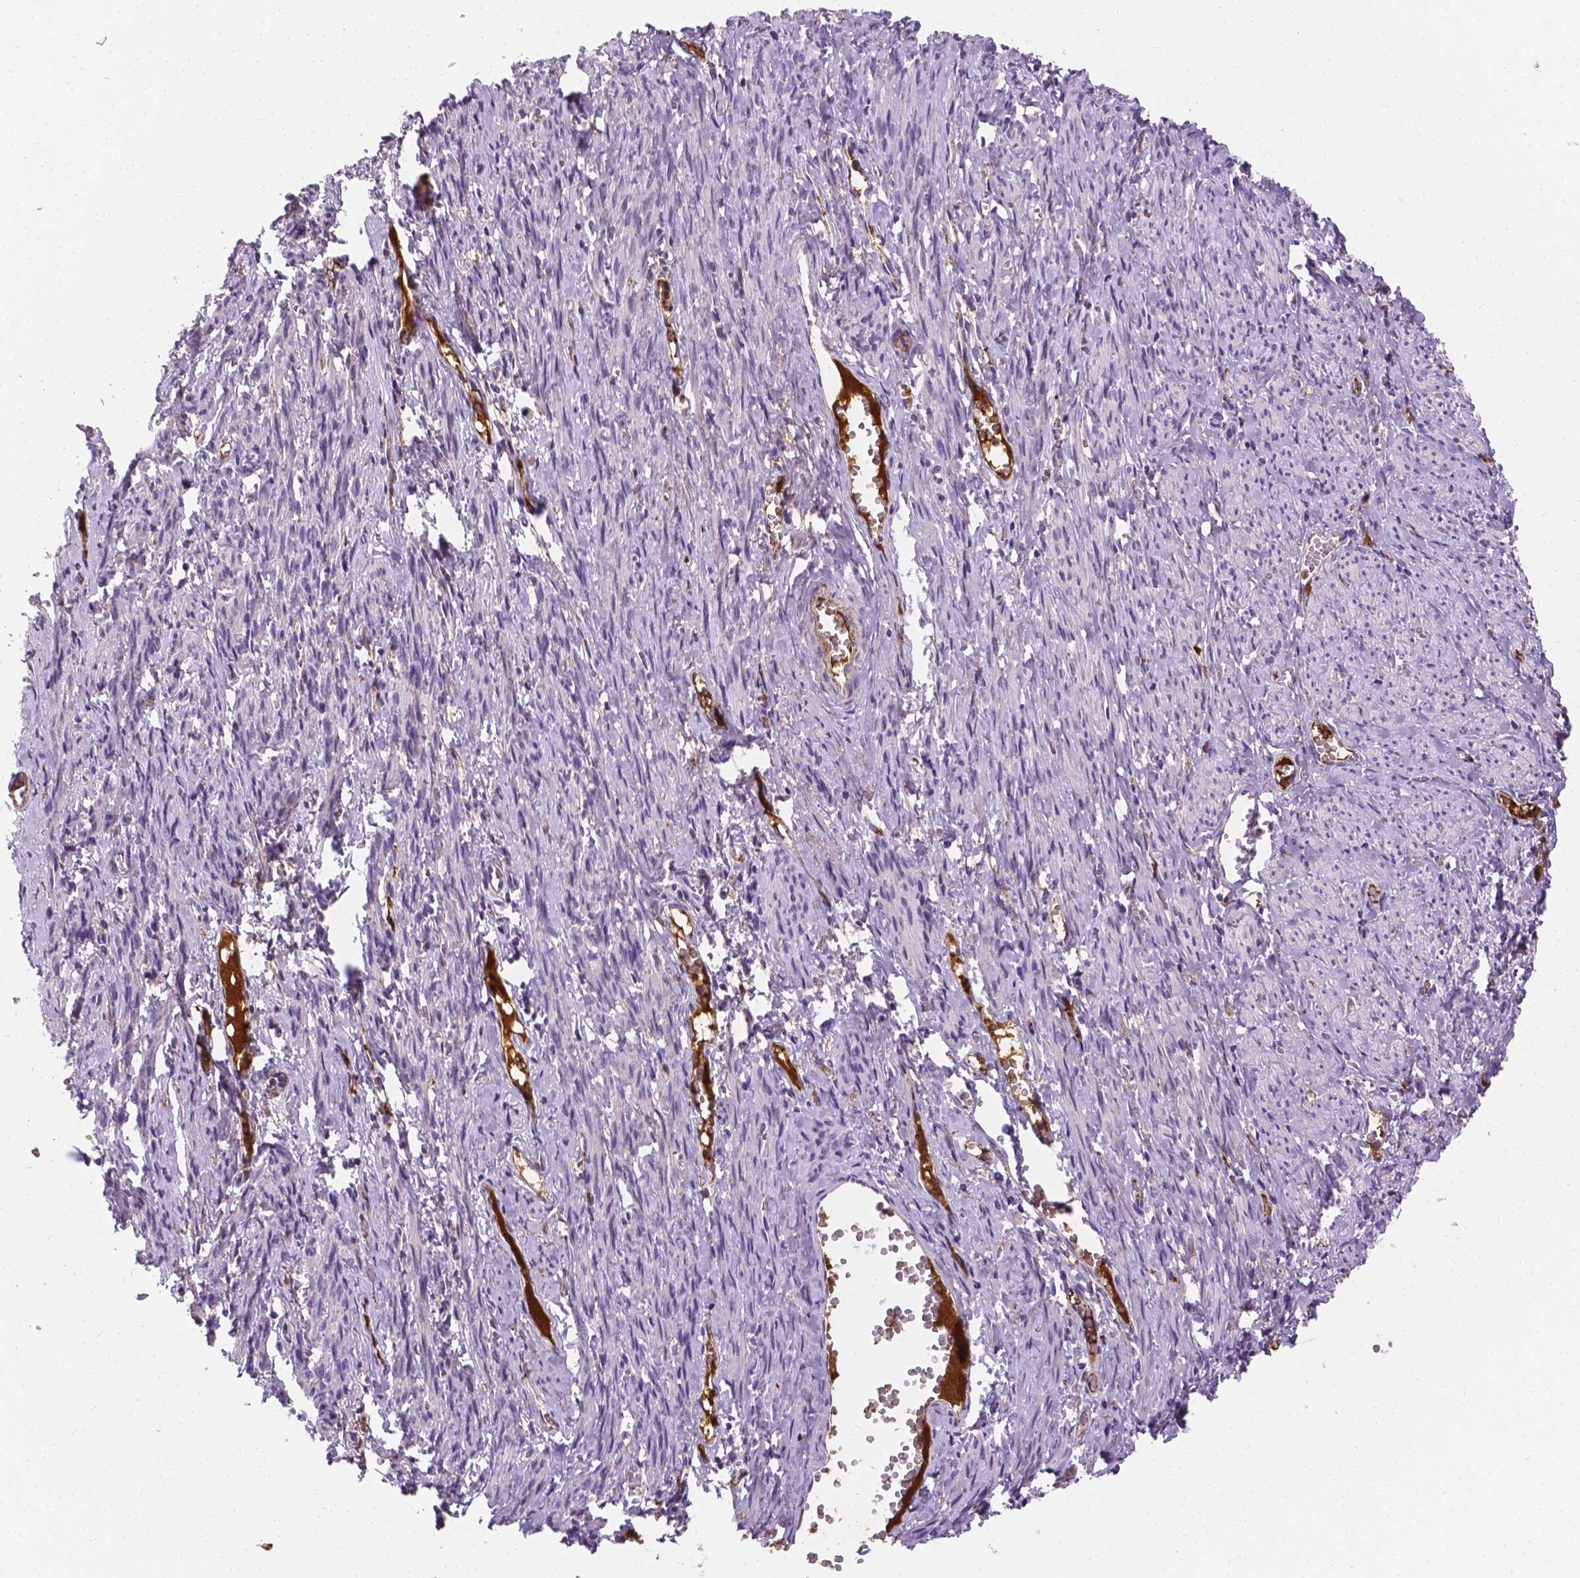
{"staining": {"intensity": "negative", "quantity": "none", "location": "none"}, "tissue": "smooth muscle", "cell_type": "Smooth muscle cells", "image_type": "normal", "snomed": [{"axis": "morphology", "description": "Normal tissue, NOS"}, {"axis": "topography", "description": "Smooth muscle"}], "caption": "IHC of benign human smooth muscle reveals no staining in smooth muscle cells.", "gene": "APOE", "patient": {"sex": "female", "age": 65}}